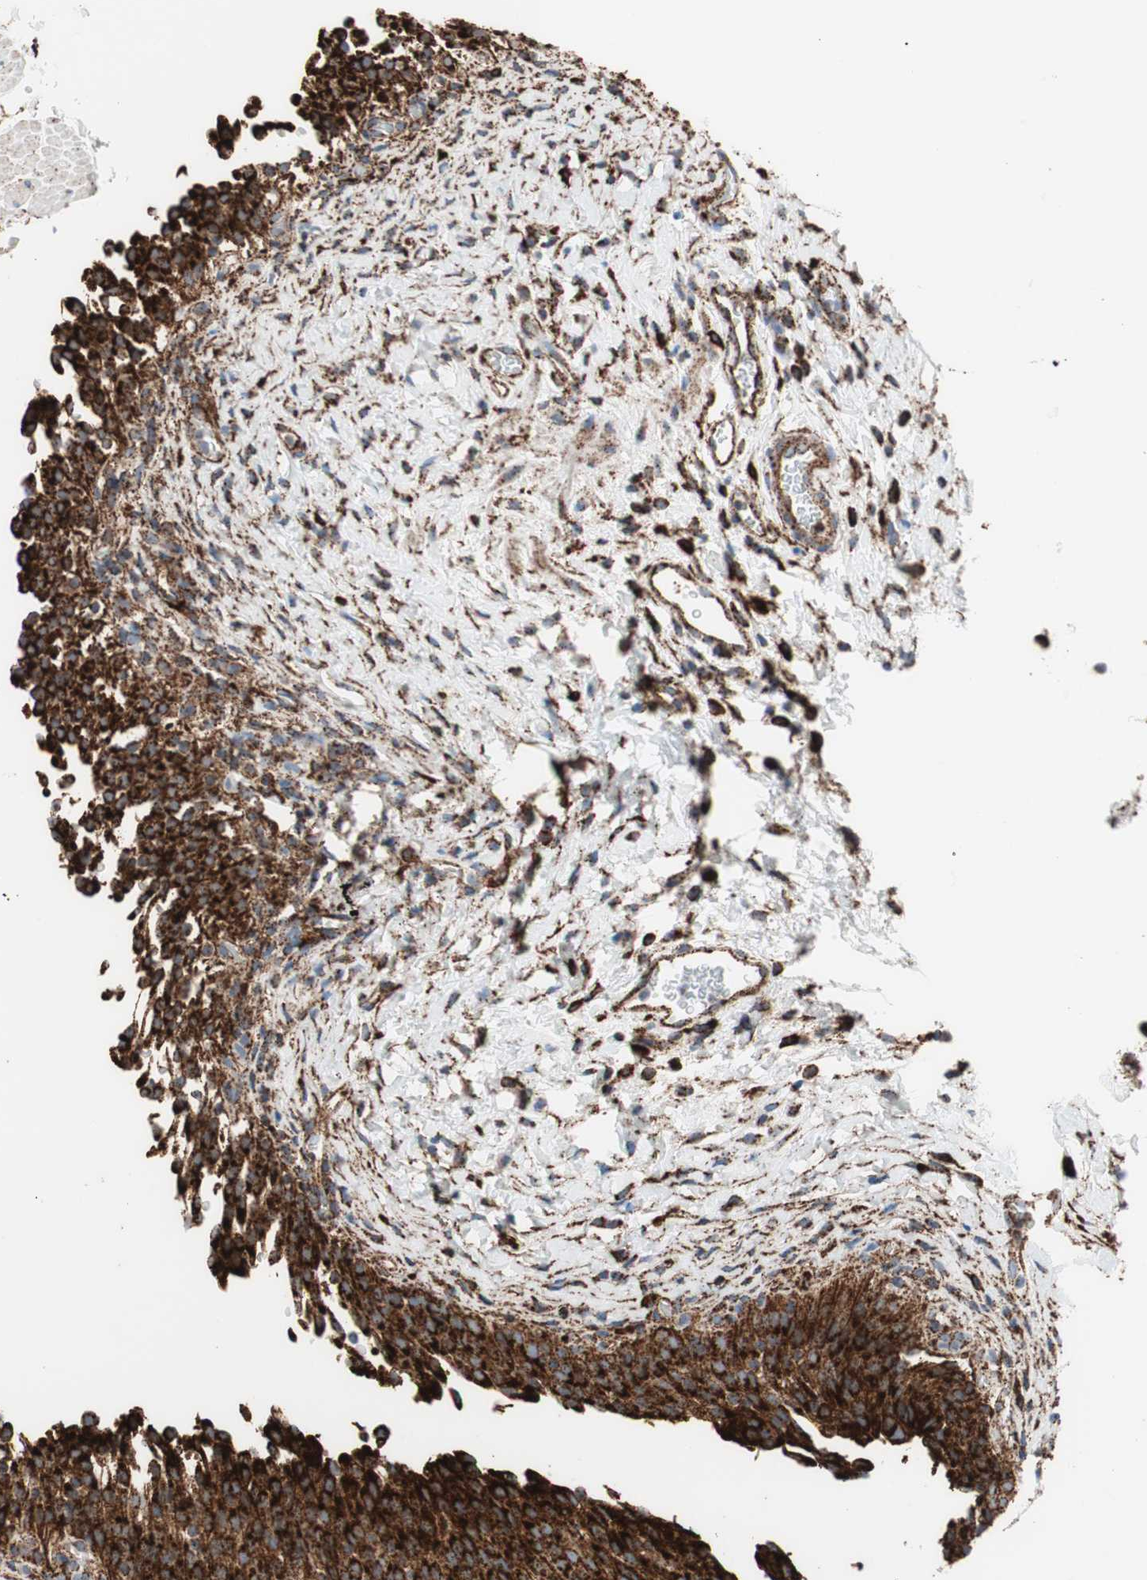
{"staining": {"intensity": "strong", "quantity": ">75%", "location": "cytoplasmic/membranous"}, "tissue": "urinary bladder", "cell_type": "Urothelial cells", "image_type": "normal", "snomed": [{"axis": "morphology", "description": "Normal tissue, NOS"}, {"axis": "topography", "description": "Urinary bladder"}], "caption": "Strong cytoplasmic/membranous expression is appreciated in approximately >75% of urothelial cells in normal urinary bladder. The protein of interest is stained brown, and the nuclei are stained in blue (DAB IHC with brightfield microscopy, high magnification).", "gene": "LAMP1", "patient": {"sex": "male", "age": 51}}